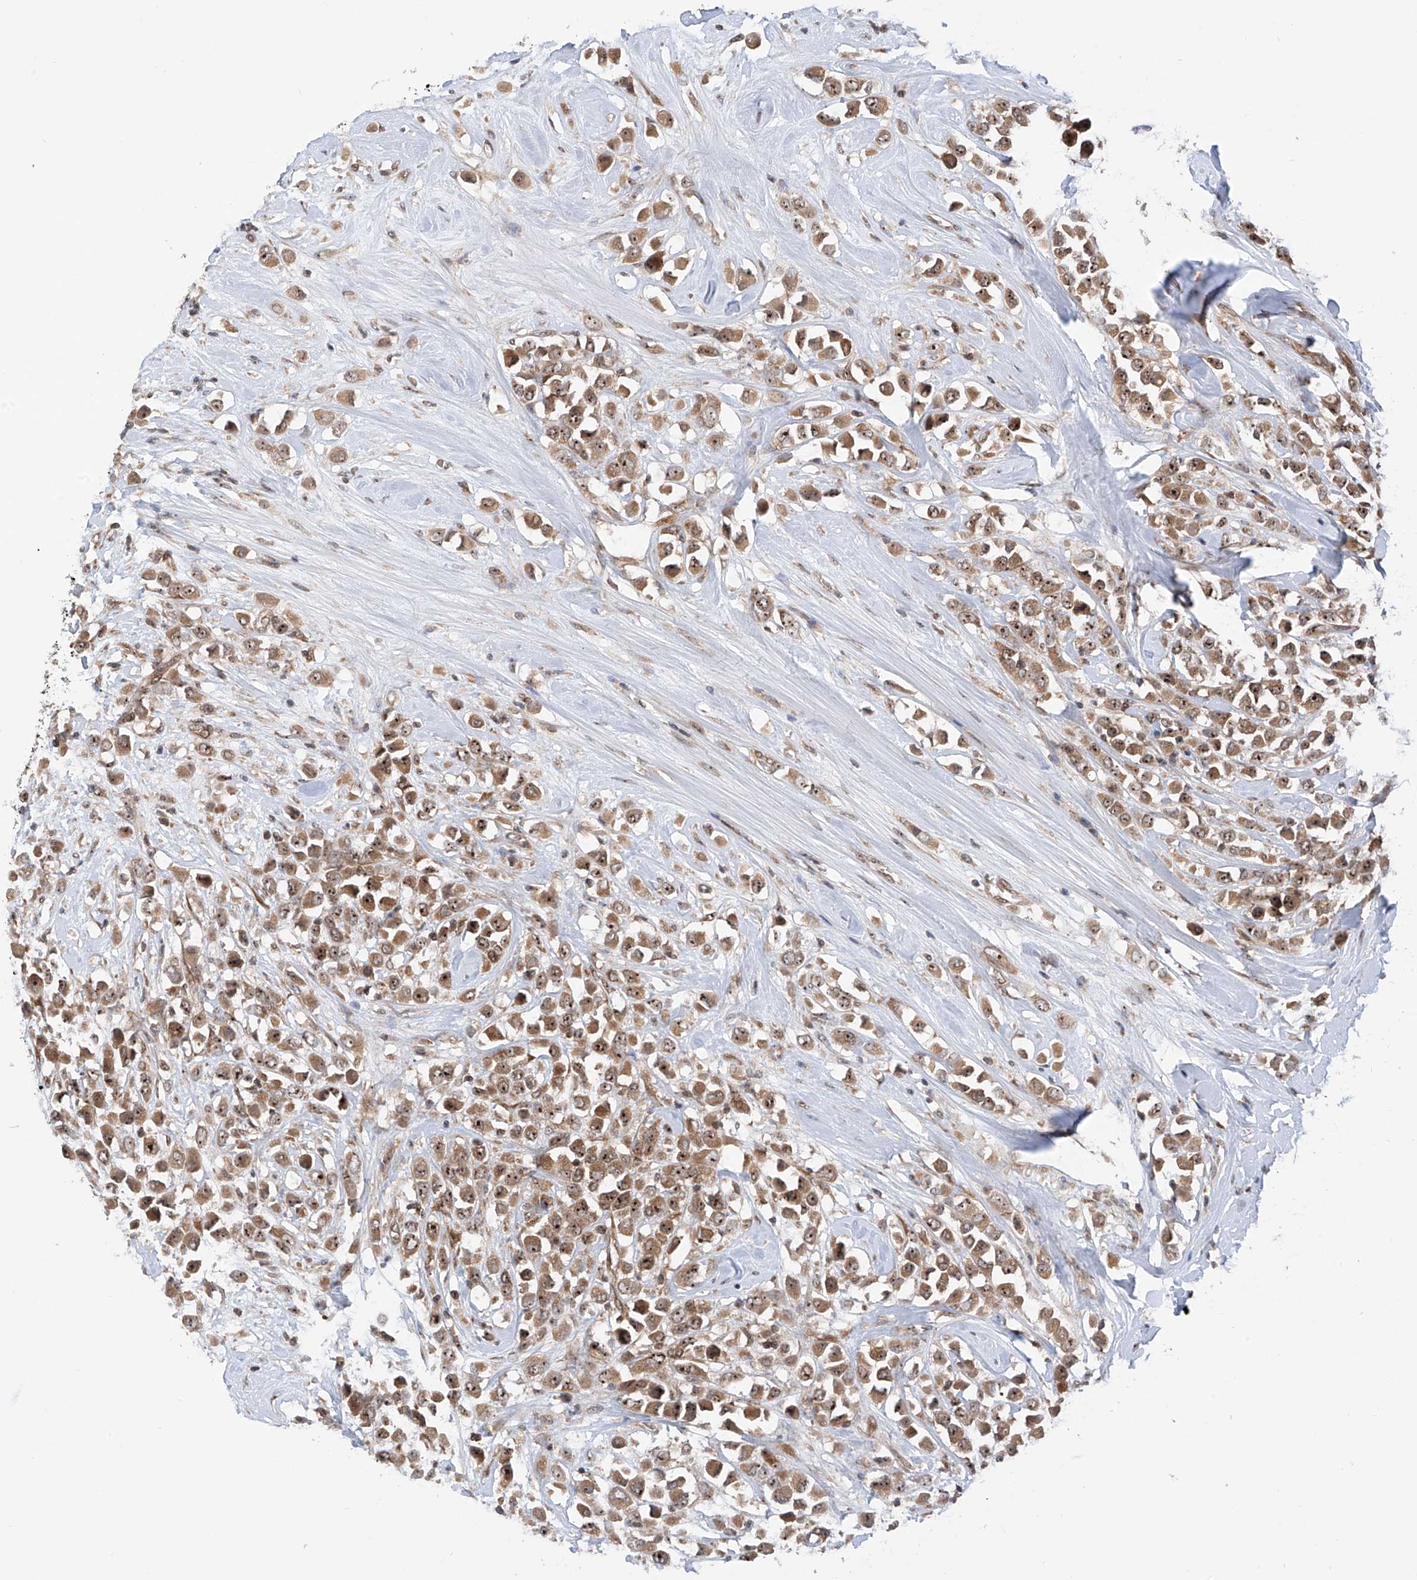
{"staining": {"intensity": "strong", "quantity": ">75%", "location": "cytoplasmic/membranous,nuclear"}, "tissue": "breast cancer", "cell_type": "Tumor cells", "image_type": "cancer", "snomed": [{"axis": "morphology", "description": "Duct carcinoma"}, {"axis": "topography", "description": "Breast"}], "caption": "About >75% of tumor cells in human breast infiltrating ductal carcinoma show strong cytoplasmic/membranous and nuclear protein expression as visualized by brown immunohistochemical staining.", "gene": "C1orf131", "patient": {"sex": "female", "age": 61}}